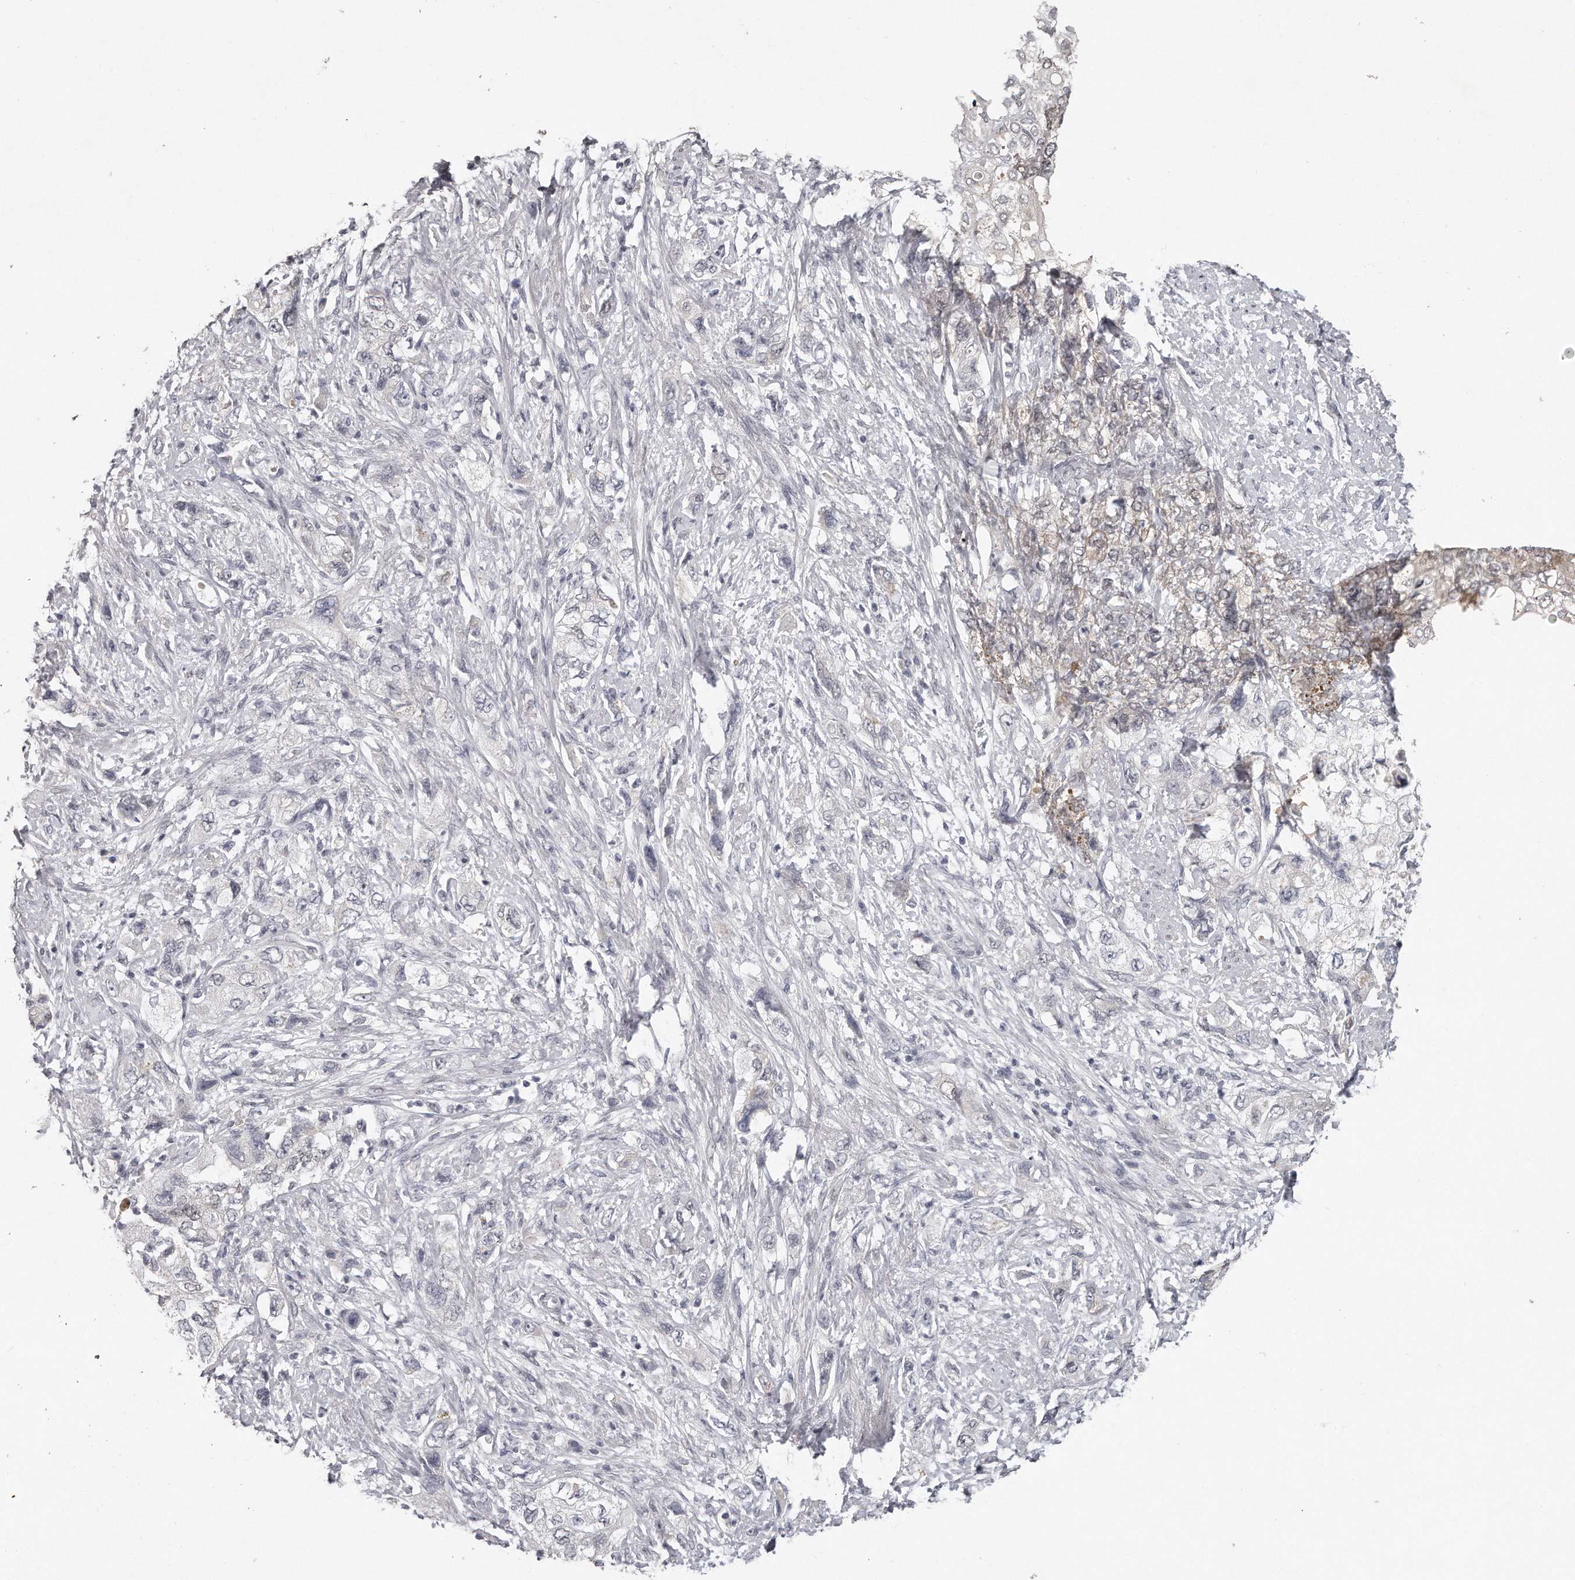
{"staining": {"intensity": "weak", "quantity": "<25%", "location": "nuclear"}, "tissue": "pancreatic cancer", "cell_type": "Tumor cells", "image_type": "cancer", "snomed": [{"axis": "morphology", "description": "Adenocarcinoma, NOS"}, {"axis": "topography", "description": "Pancreas"}], "caption": "A high-resolution photomicrograph shows immunohistochemistry staining of pancreatic cancer, which shows no significant staining in tumor cells.", "gene": "GGCT", "patient": {"sex": "female", "age": 73}}